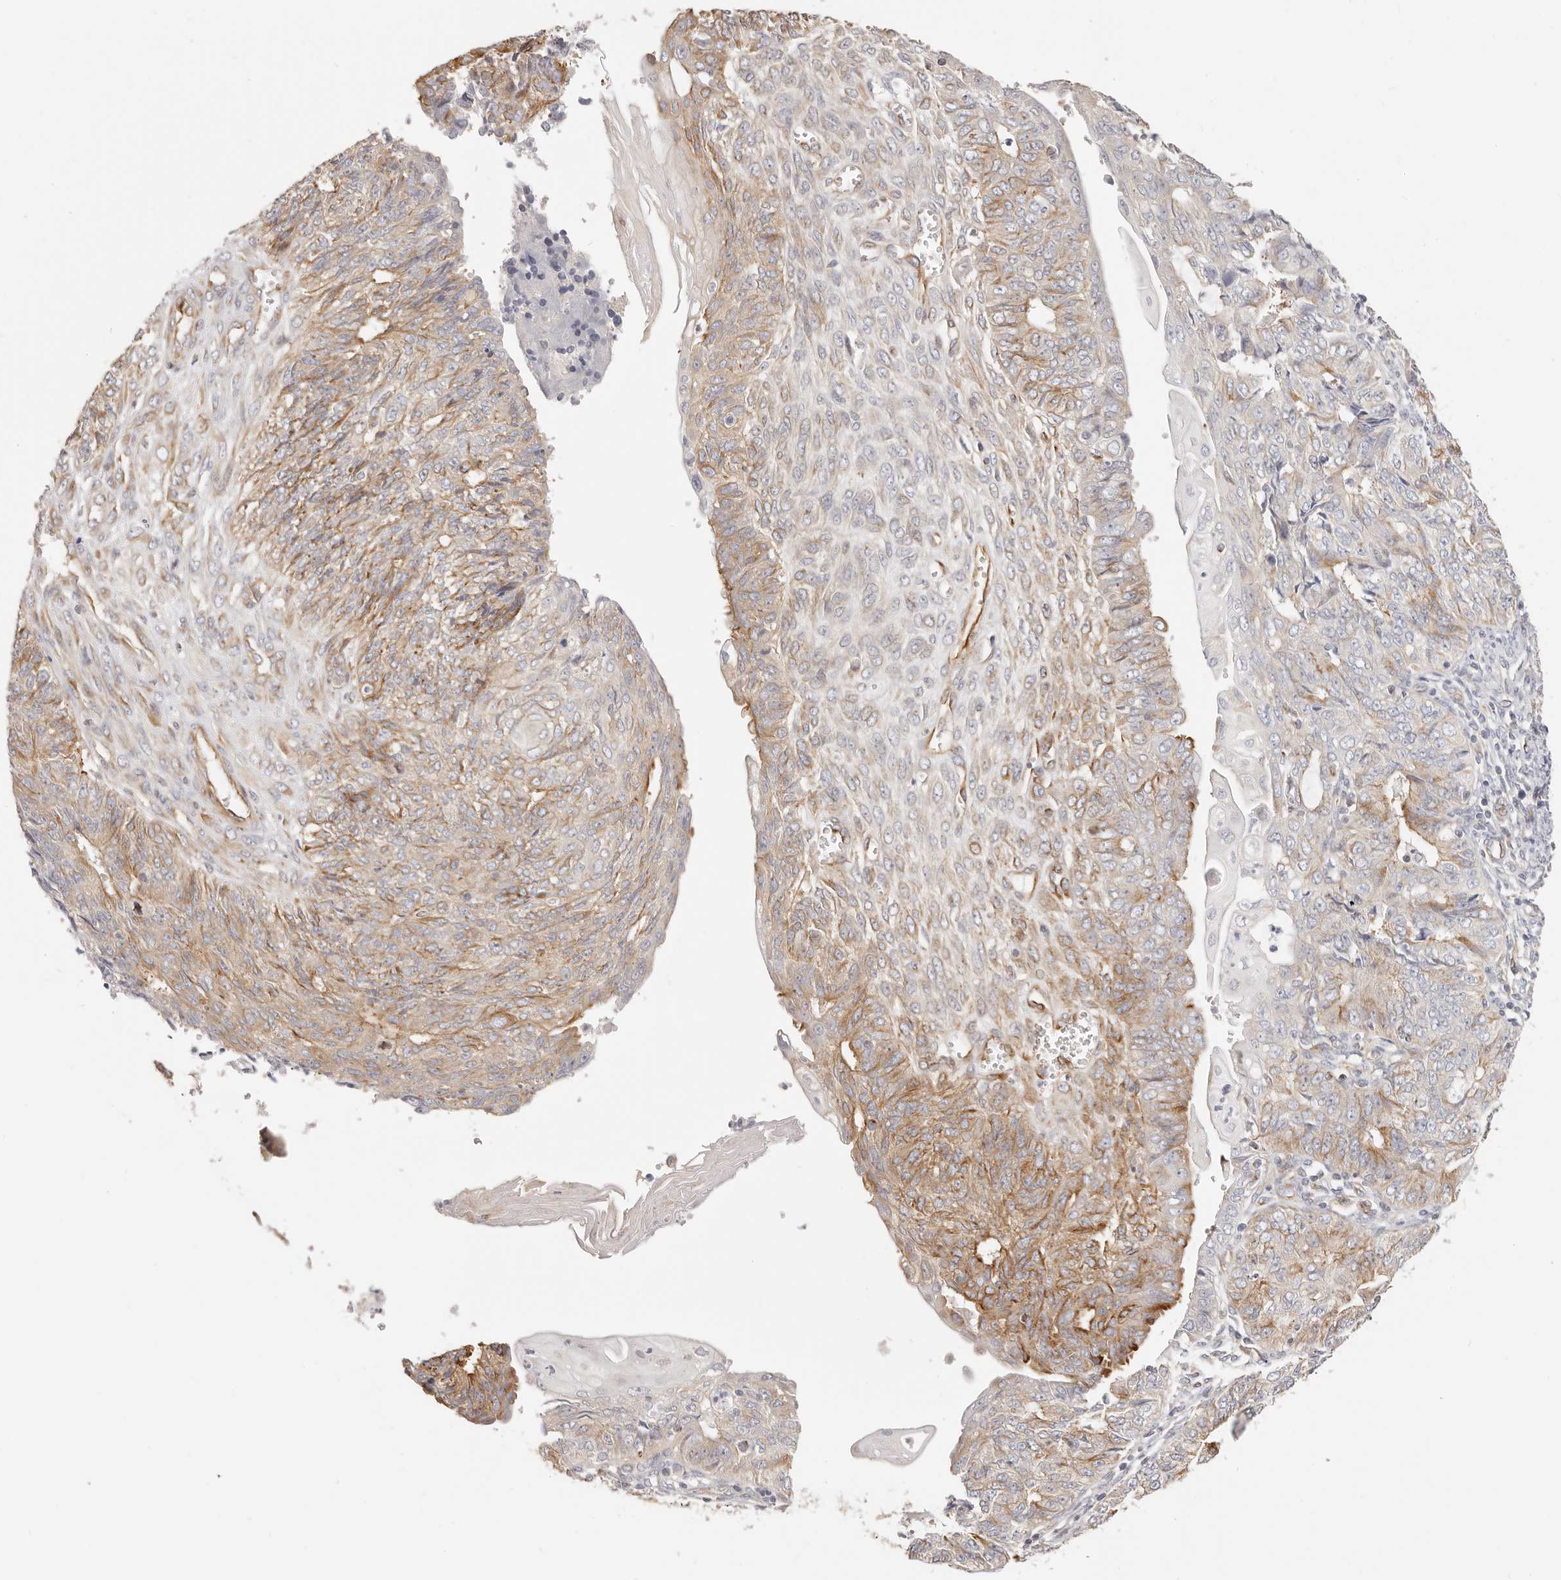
{"staining": {"intensity": "moderate", "quantity": "<25%", "location": "cytoplasmic/membranous"}, "tissue": "endometrial cancer", "cell_type": "Tumor cells", "image_type": "cancer", "snomed": [{"axis": "morphology", "description": "Adenocarcinoma, NOS"}, {"axis": "topography", "description": "Endometrium"}], "caption": "Immunohistochemistry histopathology image of neoplastic tissue: human endometrial cancer (adenocarcinoma) stained using immunohistochemistry shows low levels of moderate protein expression localized specifically in the cytoplasmic/membranous of tumor cells, appearing as a cytoplasmic/membranous brown color.", "gene": "DTNBP1", "patient": {"sex": "female", "age": 32}}